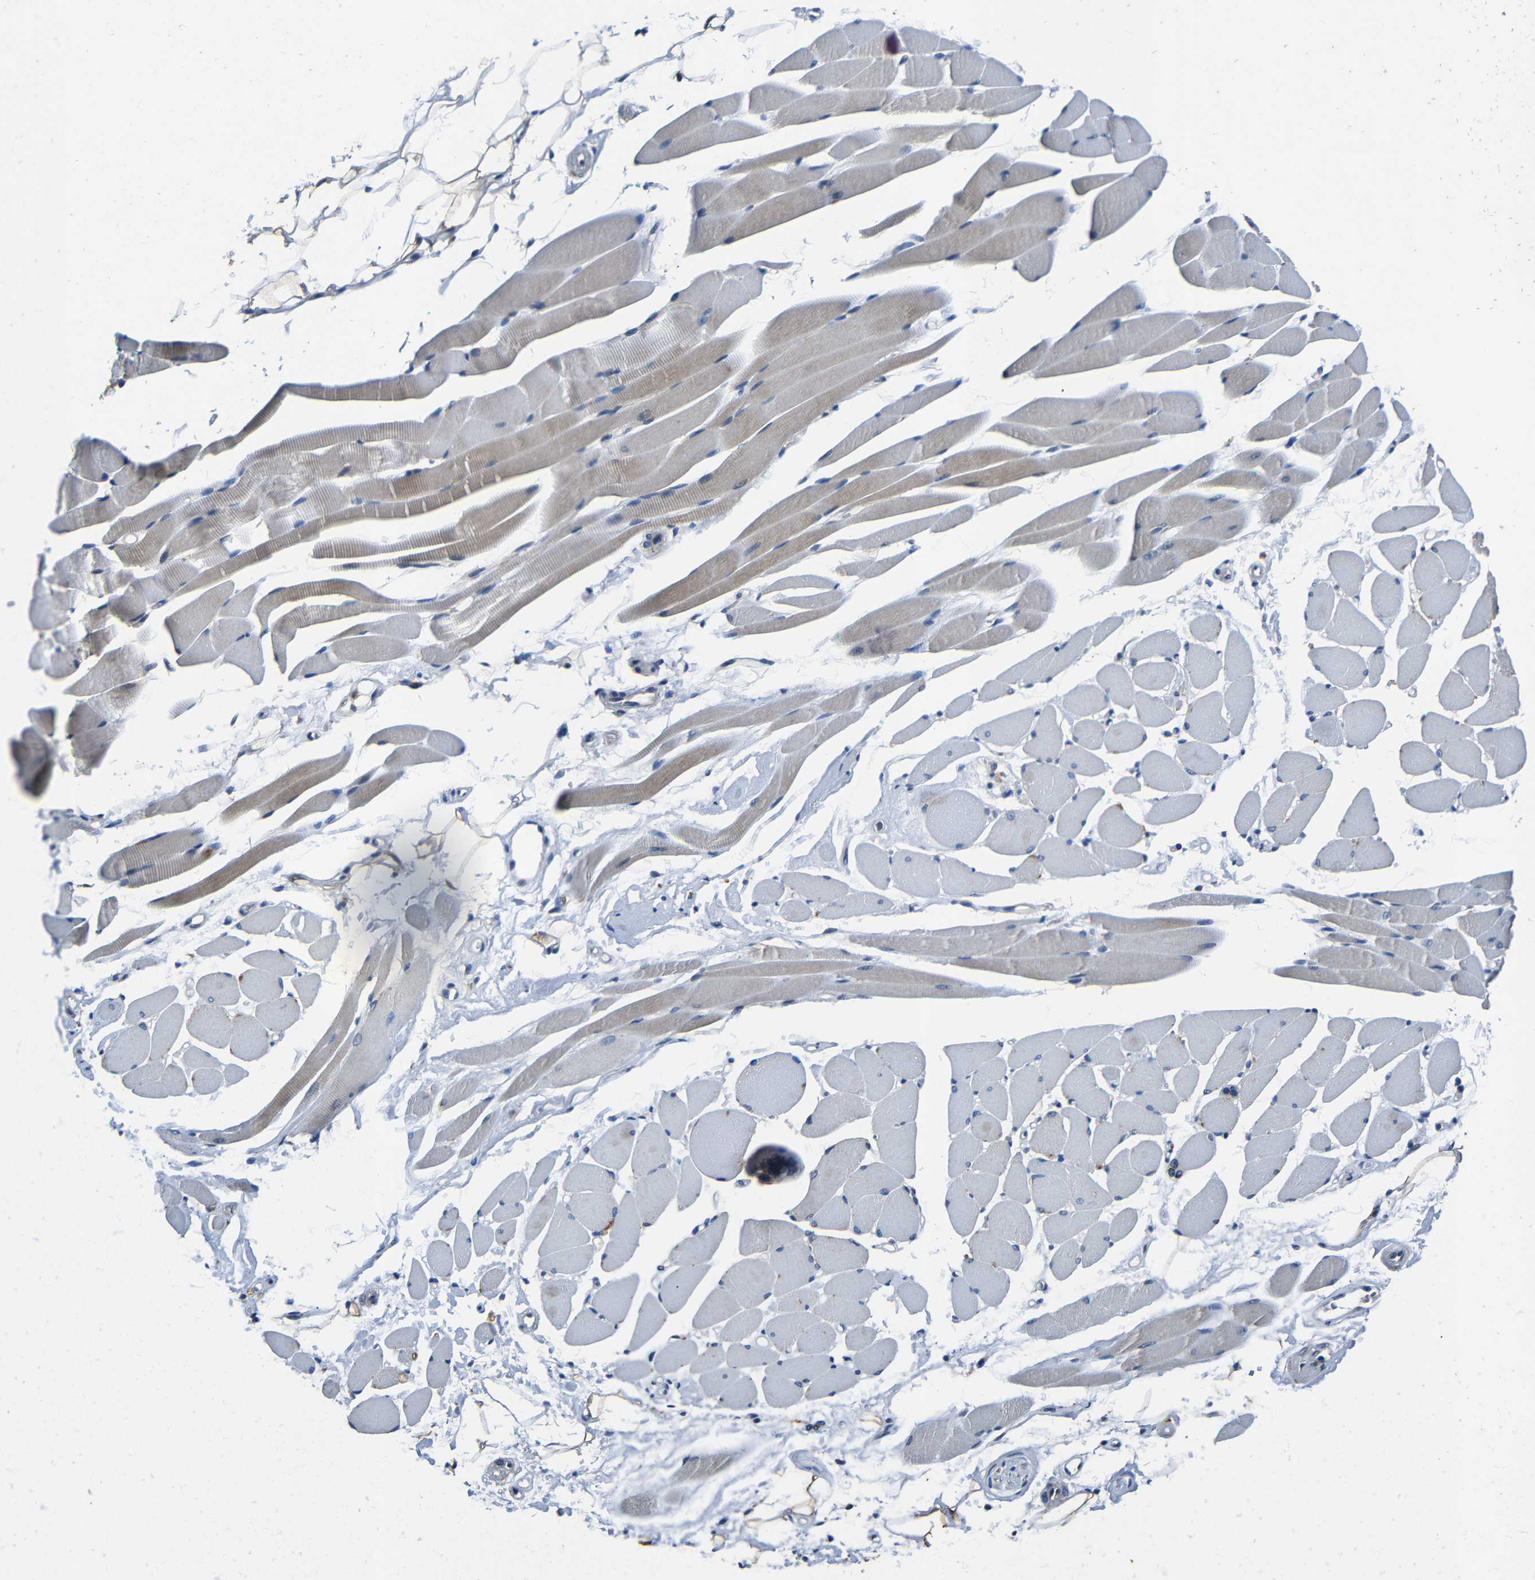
{"staining": {"intensity": "weak", "quantity": "25%-75%", "location": "cytoplasmic/membranous"}, "tissue": "skeletal muscle", "cell_type": "Myocytes", "image_type": "normal", "snomed": [{"axis": "morphology", "description": "Normal tissue, NOS"}, {"axis": "topography", "description": "Skeletal muscle"}, {"axis": "topography", "description": "Peripheral nerve tissue"}], "caption": "DAB (3,3'-diaminobenzidine) immunohistochemical staining of benign human skeletal muscle shows weak cytoplasmic/membranous protein positivity in about 25%-75% of myocytes. (Brightfield microscopy of DAB IHC at high magnification).", "gene": "C6orf89", "patient": {"sex": "female", "age": 84}}